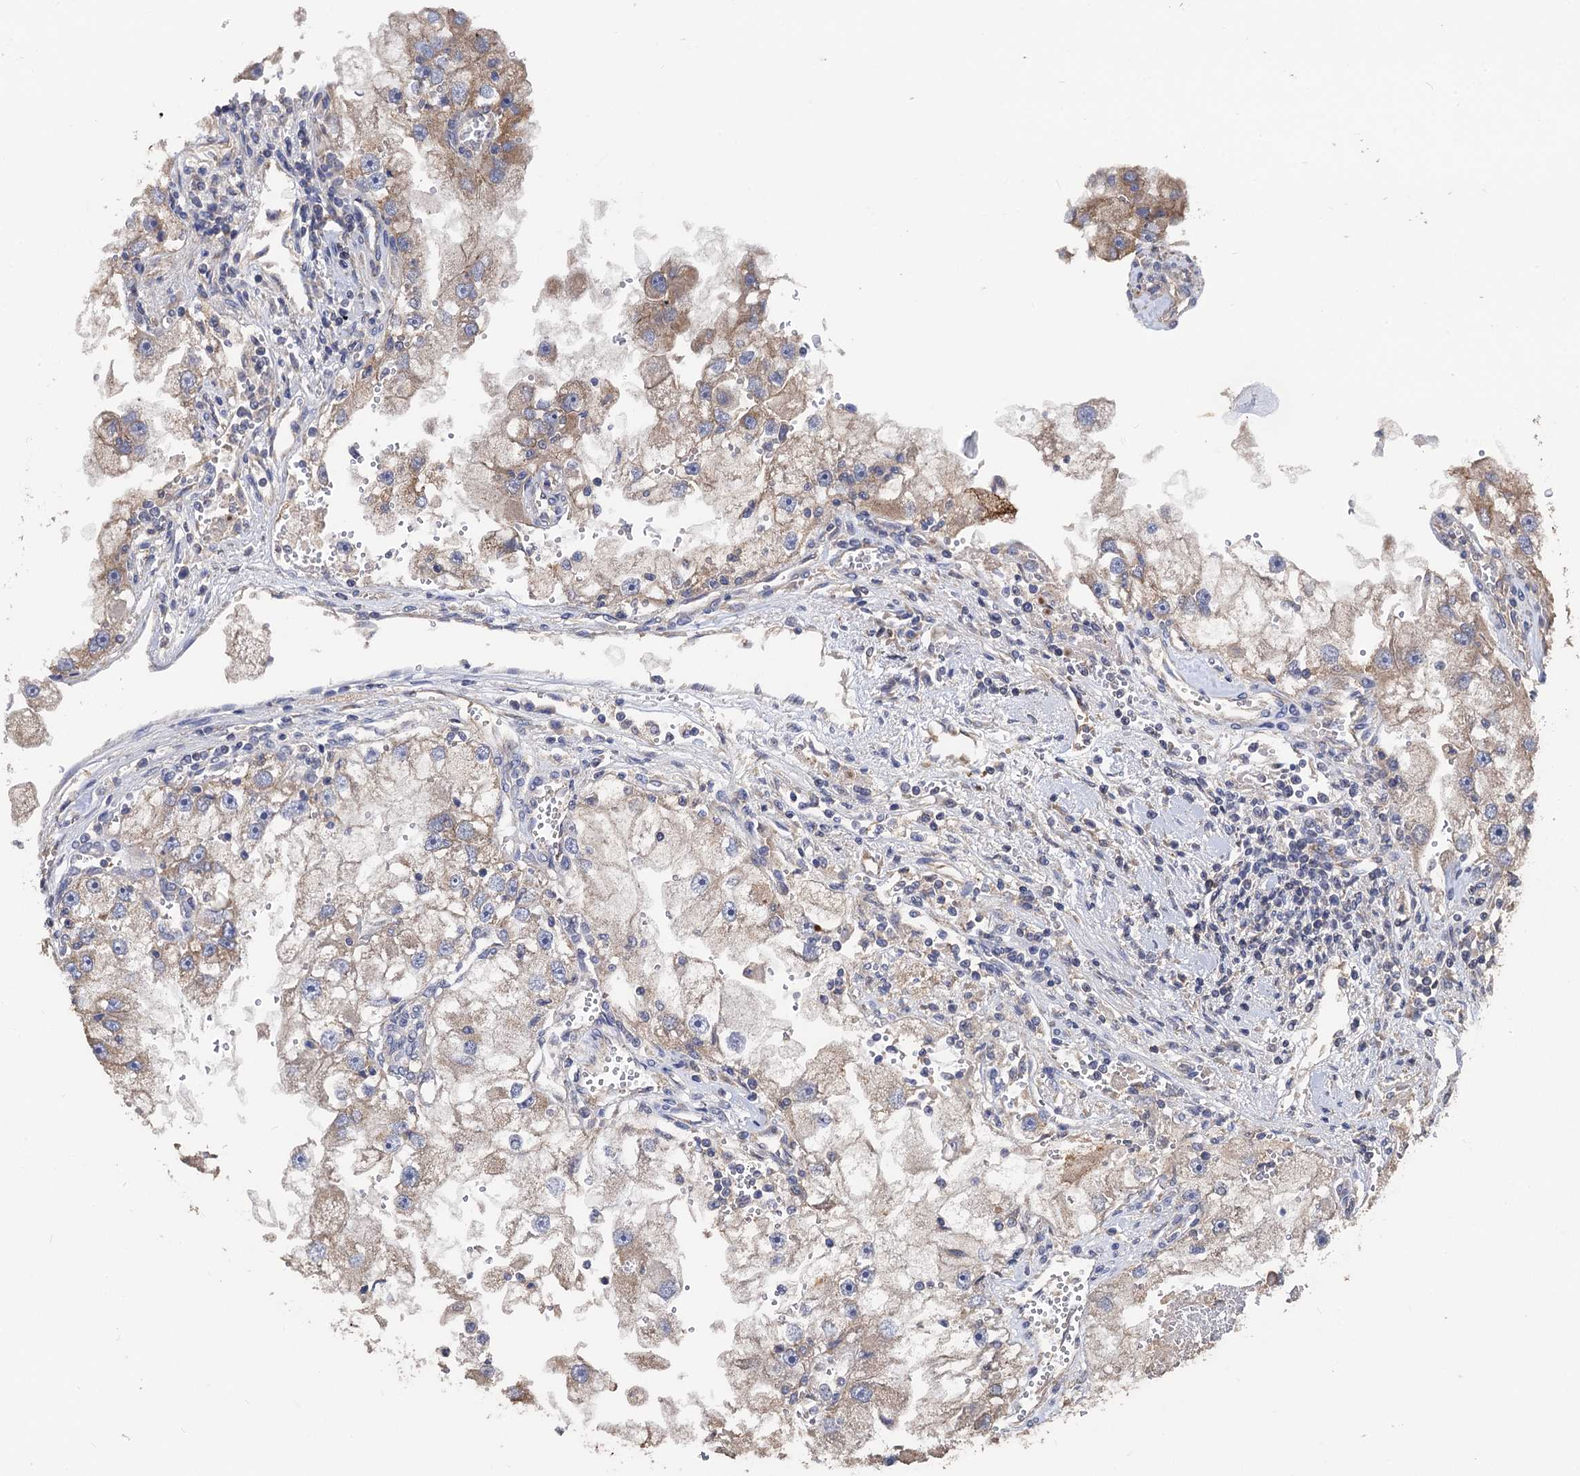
{"staining": {"intensity": "moderate", "quantity": "<25%", "location": "cytoplasmic/membranous"}, "tissue": "renal cancer", "cell_type": "Tumor cells", "image_type": "cancer", "snomed": [{"axis": "morphology", "description": "Adenocarcinoma, NOS"}, {"axis": "topography", "description": "Kidney"}], "caption": "Brown immunohistochemical staining in human adenocarcinoma (renal) reveals moderate cytoplasmic/membranous expression in about <25% of tumor cells. The staining was performed using DAB (3,3'-diaminobenzidine) to visualize the protein expression in brown, while the nuclei were stained in blue with hematoxylin (Magnification: 20x).", "gene": "PPTC7", "patient": {"sex": "male", "age": 63}}